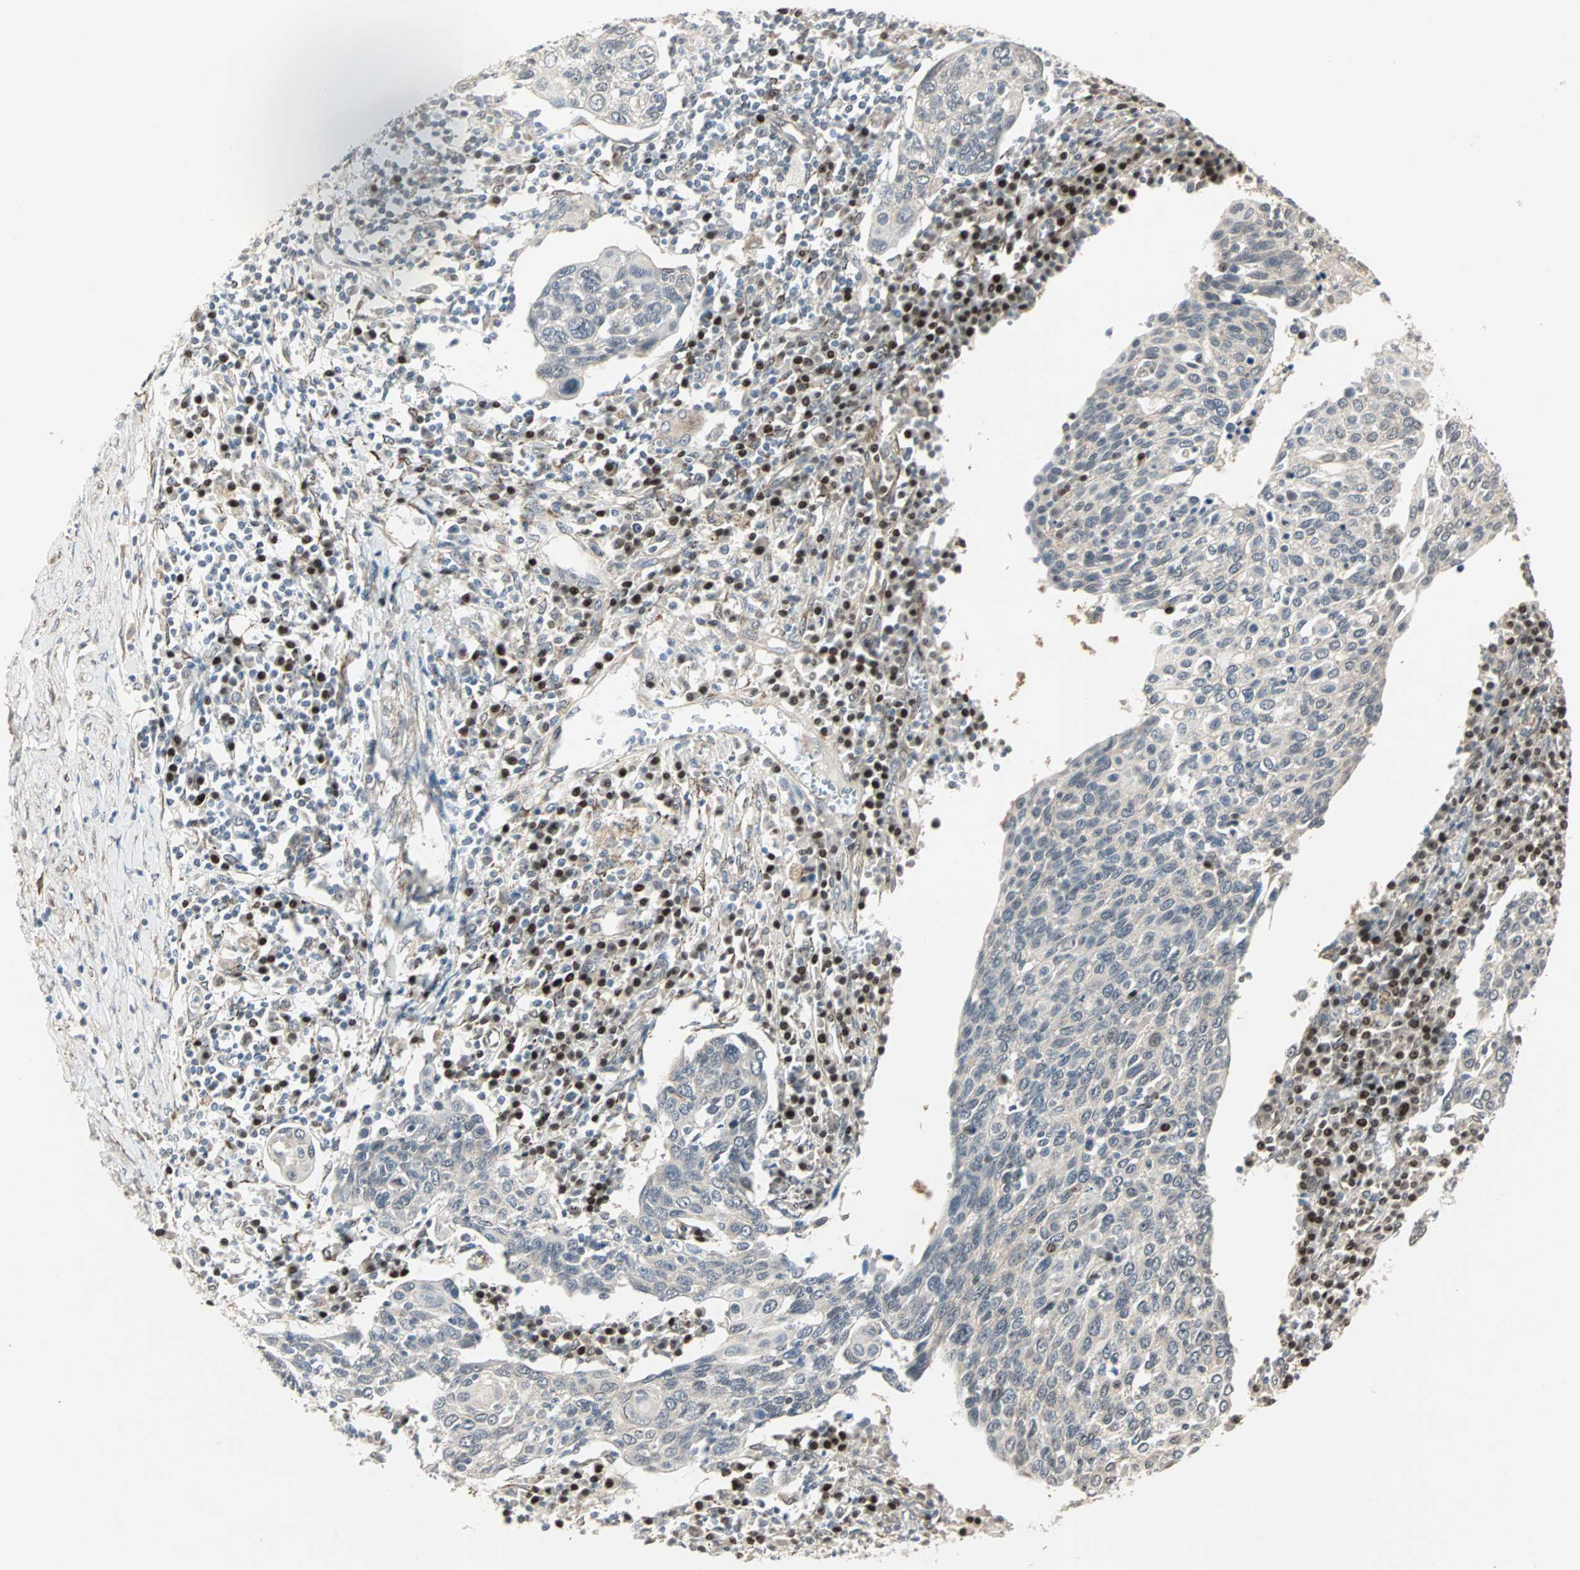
{"staining": {"intensity": "negative", "quantity": "none", "location": "none"}, "tissue": "cervical cancer", "cell_type": "Tumor cells", "image_type": "cancer", "snomed": [{"axis": "morphology", "description": "Squamous cell carcinoma, NOS"}, {"axis": "topography", "description": "Cervix"}], "caption": "Tumor cells are negative for protein expression in human cervical squamous cell carcinoma.", "gene": "TRPV4", "patient": {"sex": "female", "age": 40}}